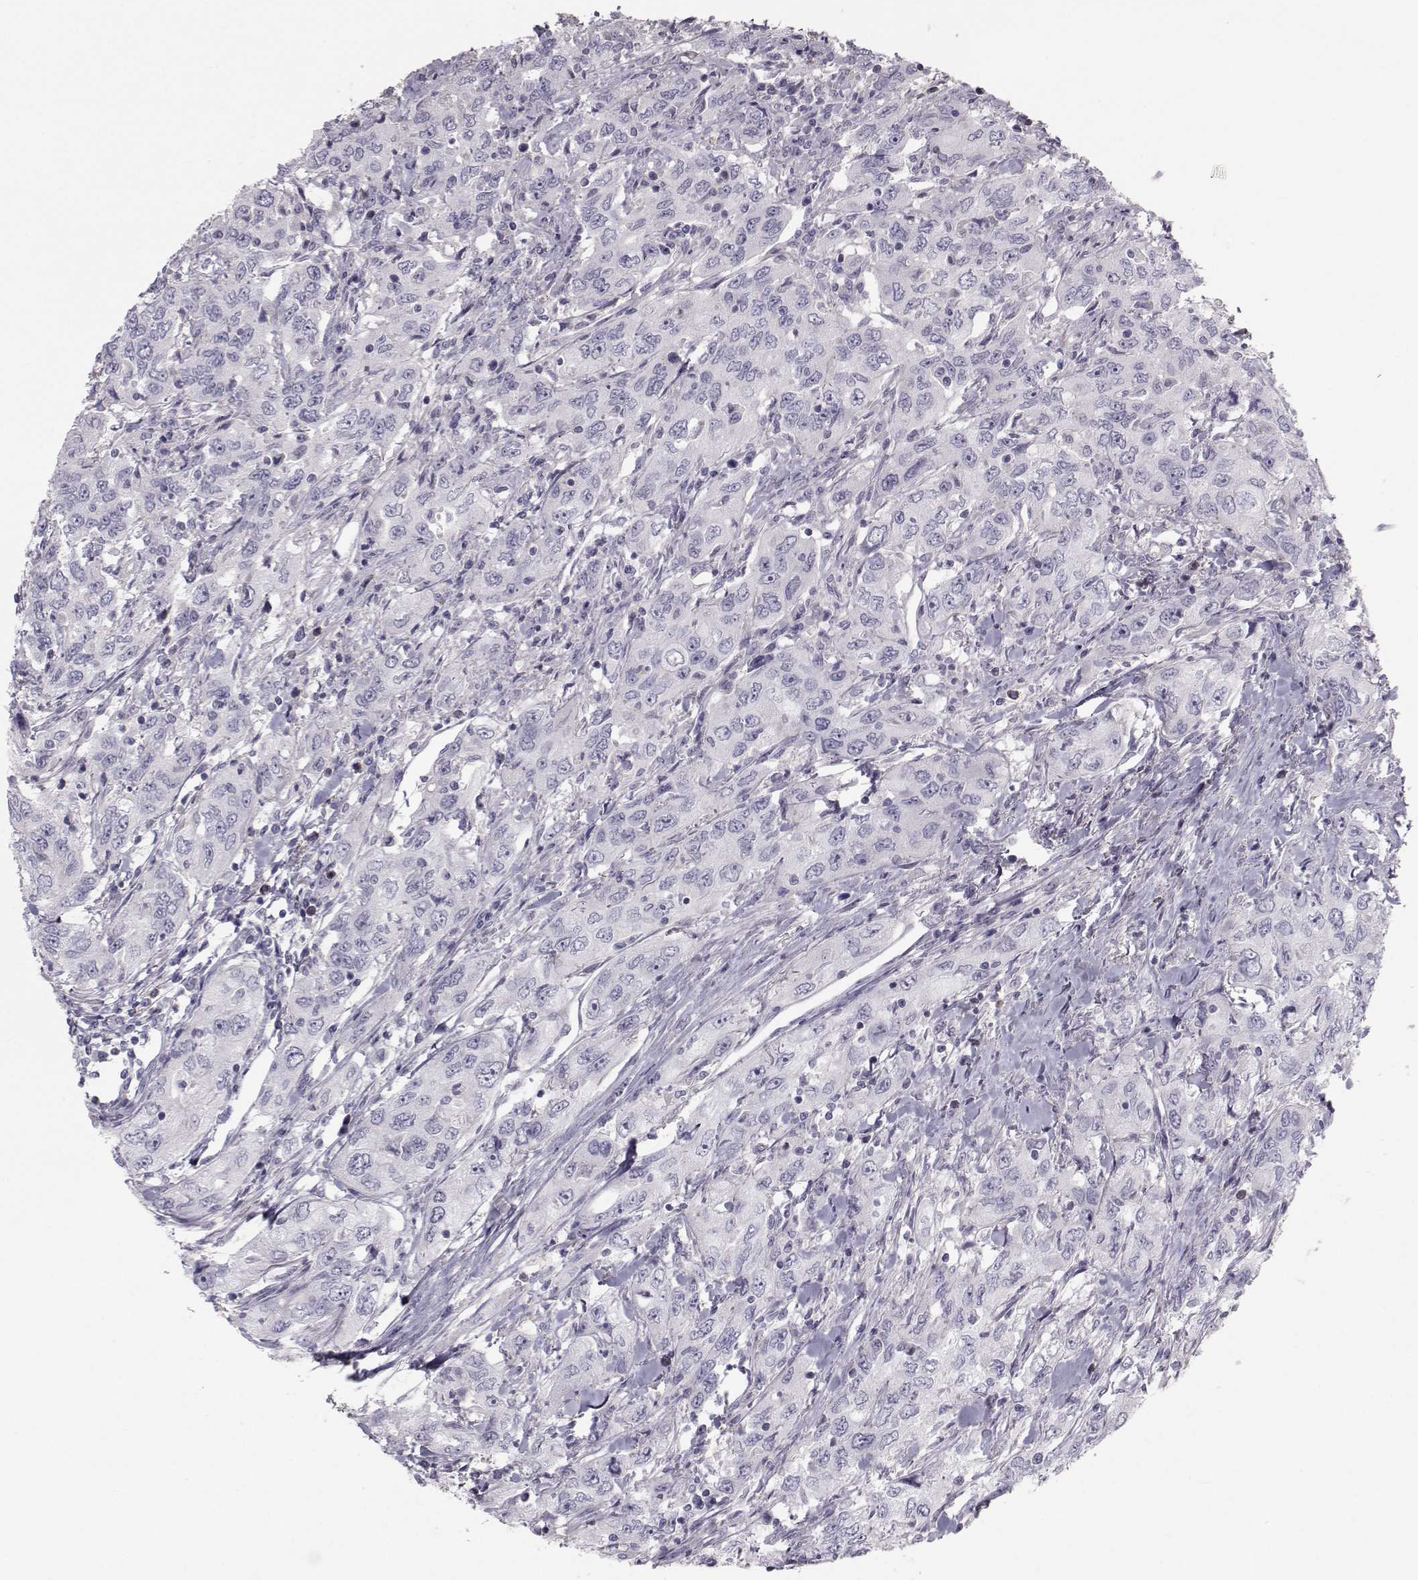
{"staining": {"intensity": "negative", "quantity": "none", "location": "none"}, "tissue": "urothelial cancer", "cell_type": "Tumor cells", "image_type": "cancer", "snomed": [{"axis": "morphology", "description": "Urothelial carcinoma, High grade"}, {"axis": "topography", "description": "Urinary bladder"}], "caption": "Immunohistochemical staining of human urothelial cancer exhibits no significant staining in tumor cells. The staining is performed using DAB (3,3'-diaminobenzidine) brown chromogen with nuclei counter-stained in using hematoxylin.", "gene": "GARIN3", "patient": {"sex": "male", "age": 76}}